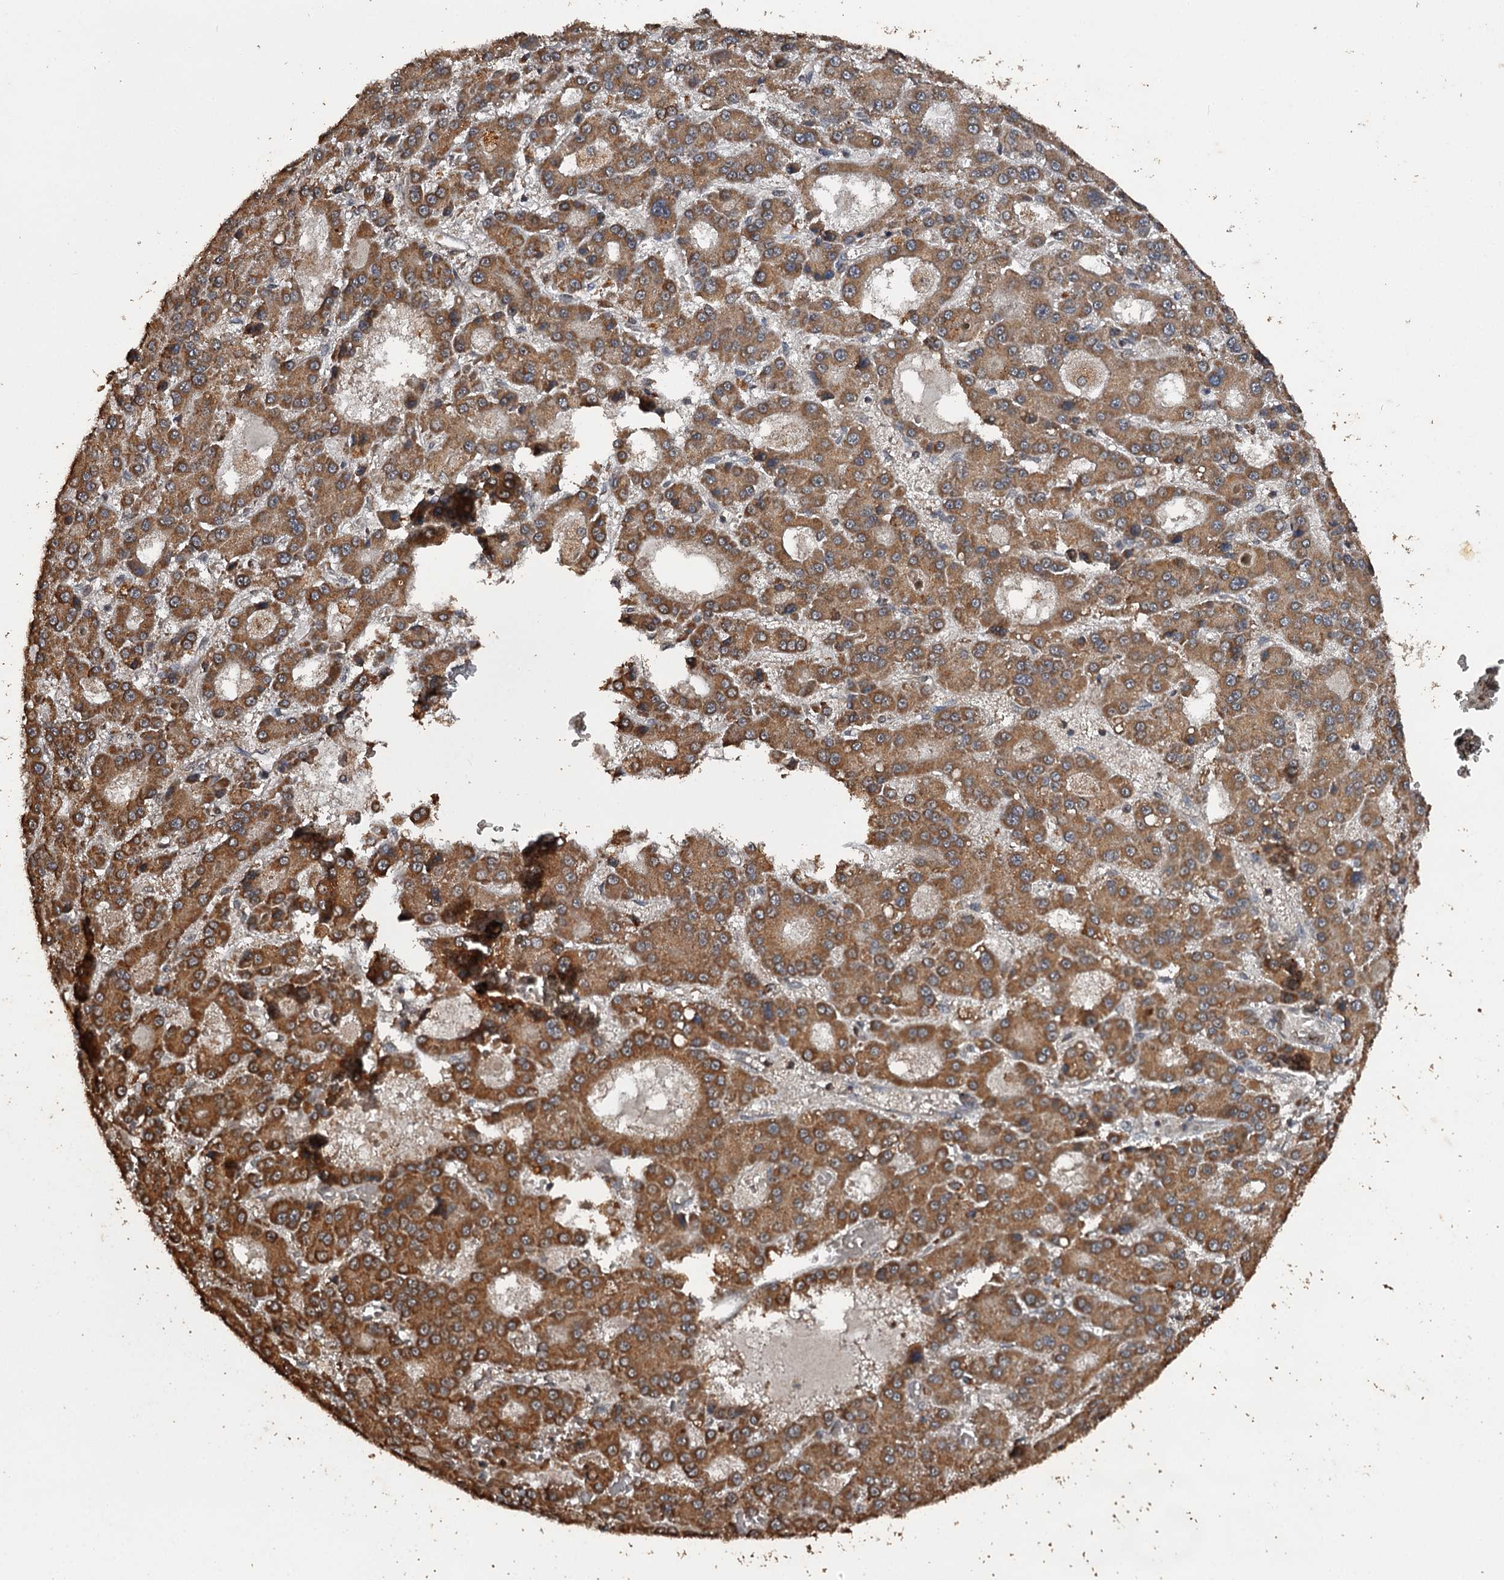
{"staining": {"intensity": "strong", "quantity": ">75%", "location": "cytoplasmic/membranous"}, "tissue": "liver cancer", "cell_type": "Tumor cells", "image_type": "cancer", "snomed": [{"axis": "morphology", "description": "Carcinoma, Hepatocellular, NOS"}, {"axis": "topography", "description": "Liver"}], "caption": "Liver cancer (hepatocellular carcinoma) stained with IHC displays strong cytoplasmic/membranous staining in about >75% of tumor cells.", "gene": "WIPI1", "patient": {"sex": "male", "age": 70}}